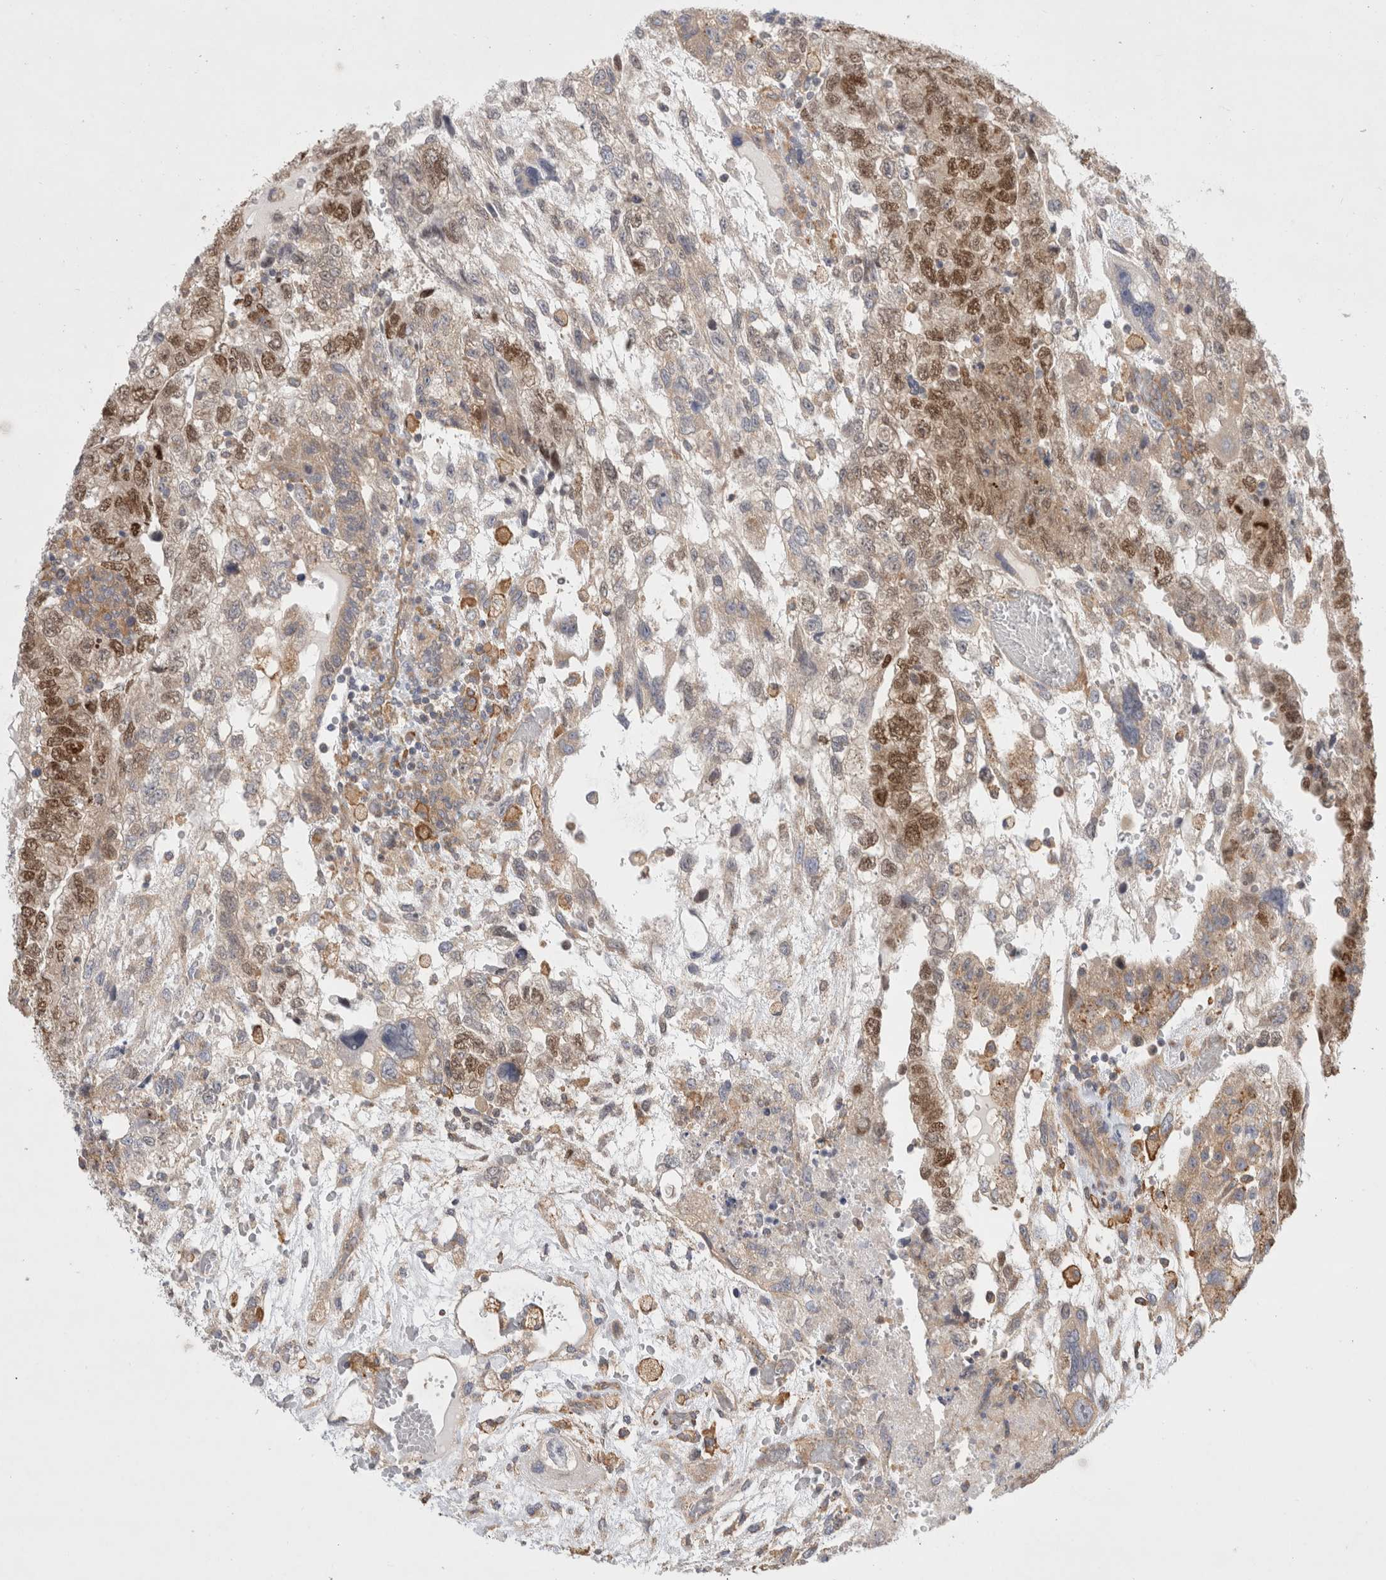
{"staining": {"intensity": "moderate", "quantity": ">75%", "location": "cytoplasmic/membranous,nuclear"}, "tissue": "testis cancer", "cell_type": "Tumor cells", "image_type": "cancer", "snomed": [{"axis": "morphology", "description": "Carcinoma, Embryonal, NOS"}, {"axis": "topography", "description": "Testis"}], "caption": "This micrograph demonstrates testis cancer (embryonal carcinoma) stained with immunohistochemistry to label a protein in brown. The cytoplasmic/membranous and nuclear of tumor cells show moderate positivity for the protein. Nuclei are counter-stained blue.", "gene": "CDCA7L", "patient": {"sex": "male", "age": 36}}